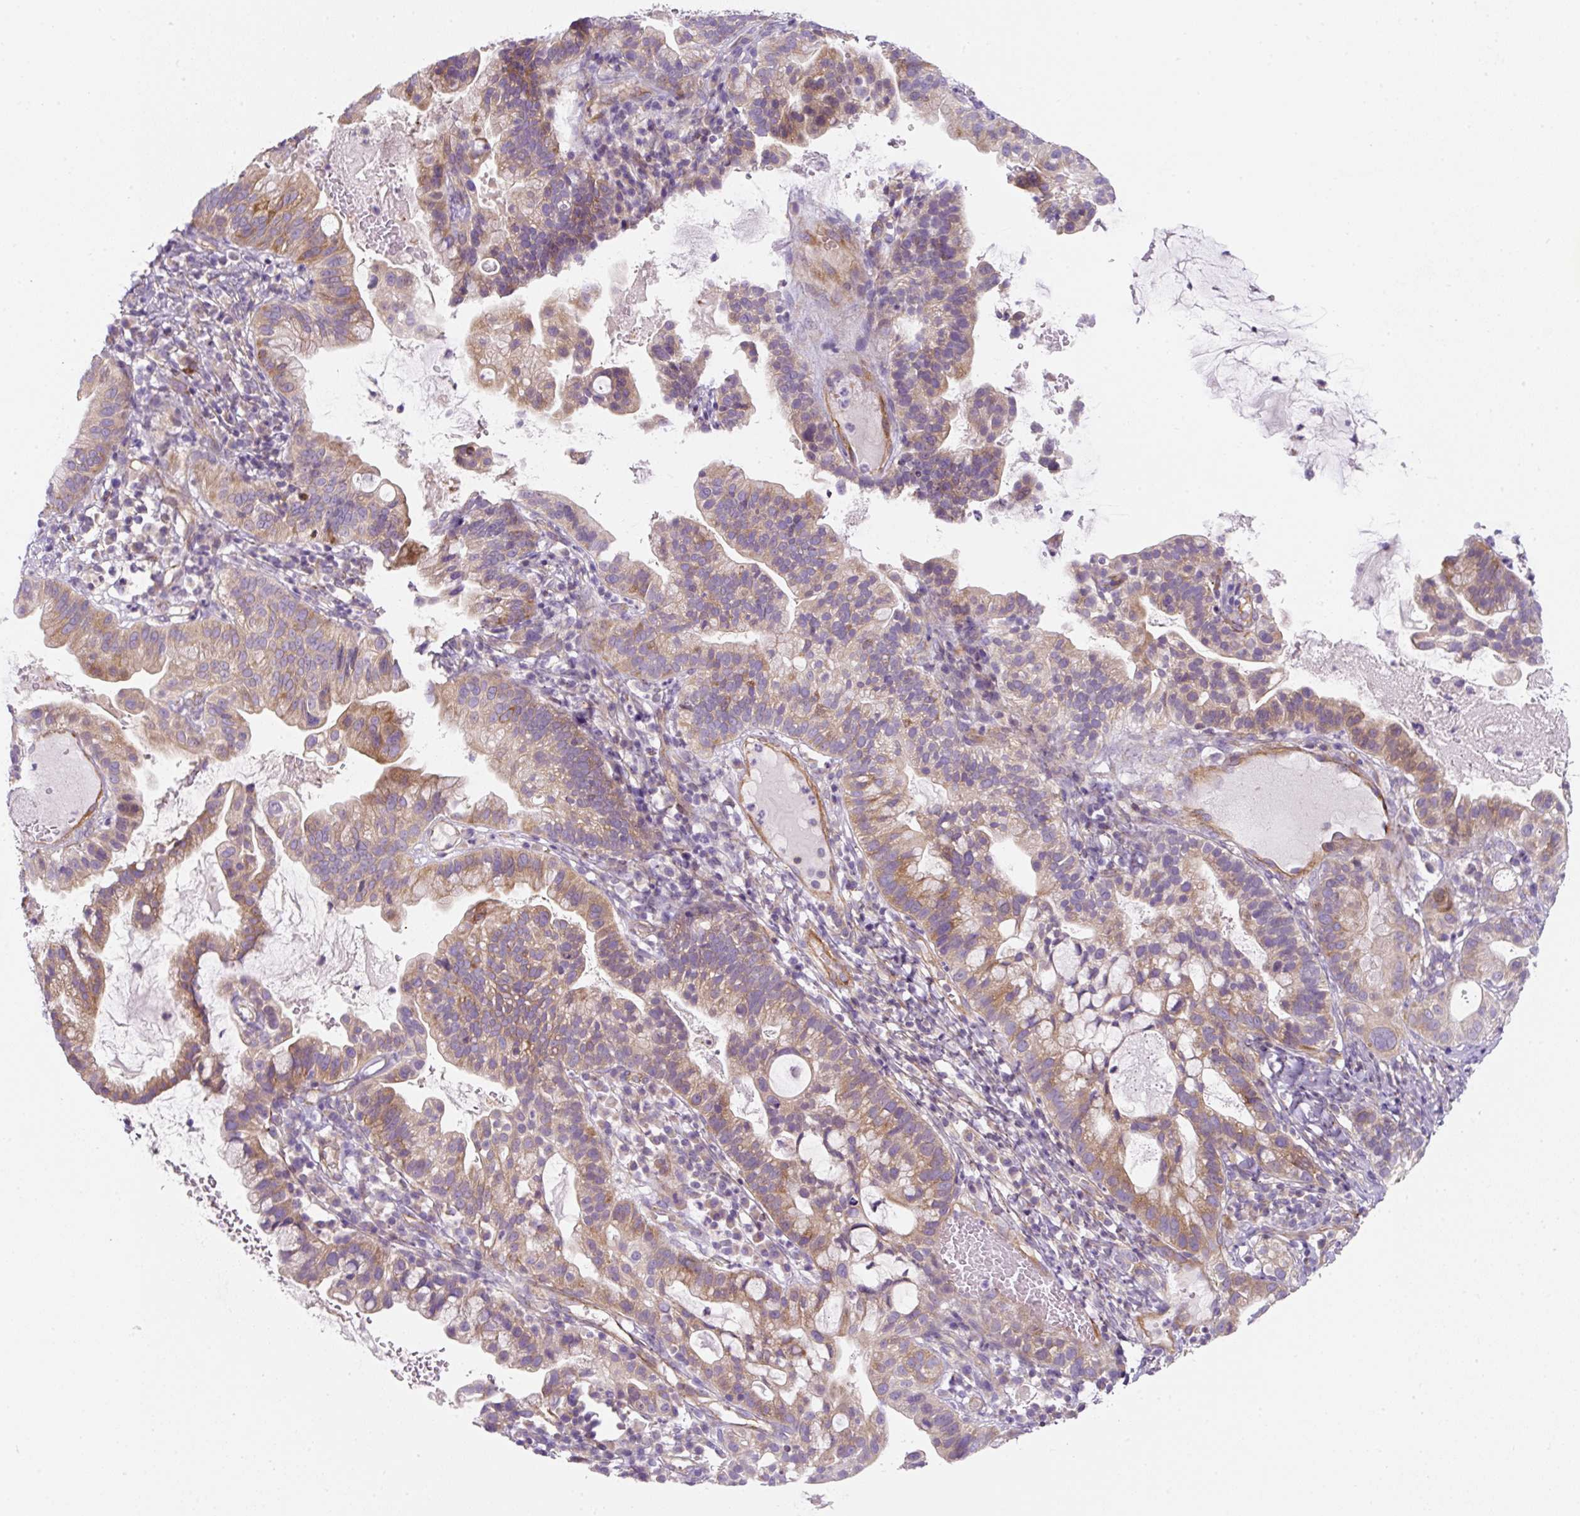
{"staining": {"intensity": "moderate", "quantity": "25%-75%", "location": "cytoplasmic/membranous"}, "tissue": "cervical cancer", "cell_type": "Tumor cells", "image_type": "cancer", "snomed": [{"axis": "morphology", "description": "Adenocarcinoma, NOS"}, {"axis": "topography", "description": "Cervix"}], "caption": "Brown immunohistochemical staining in human adenocarcinoma (cervical) shows moderate cytoplasmic/membranous expression in approximately 25%-75% of tumor cells.", "gene": "ERAP2", "patient": {"sex": "female", "age": 41}}